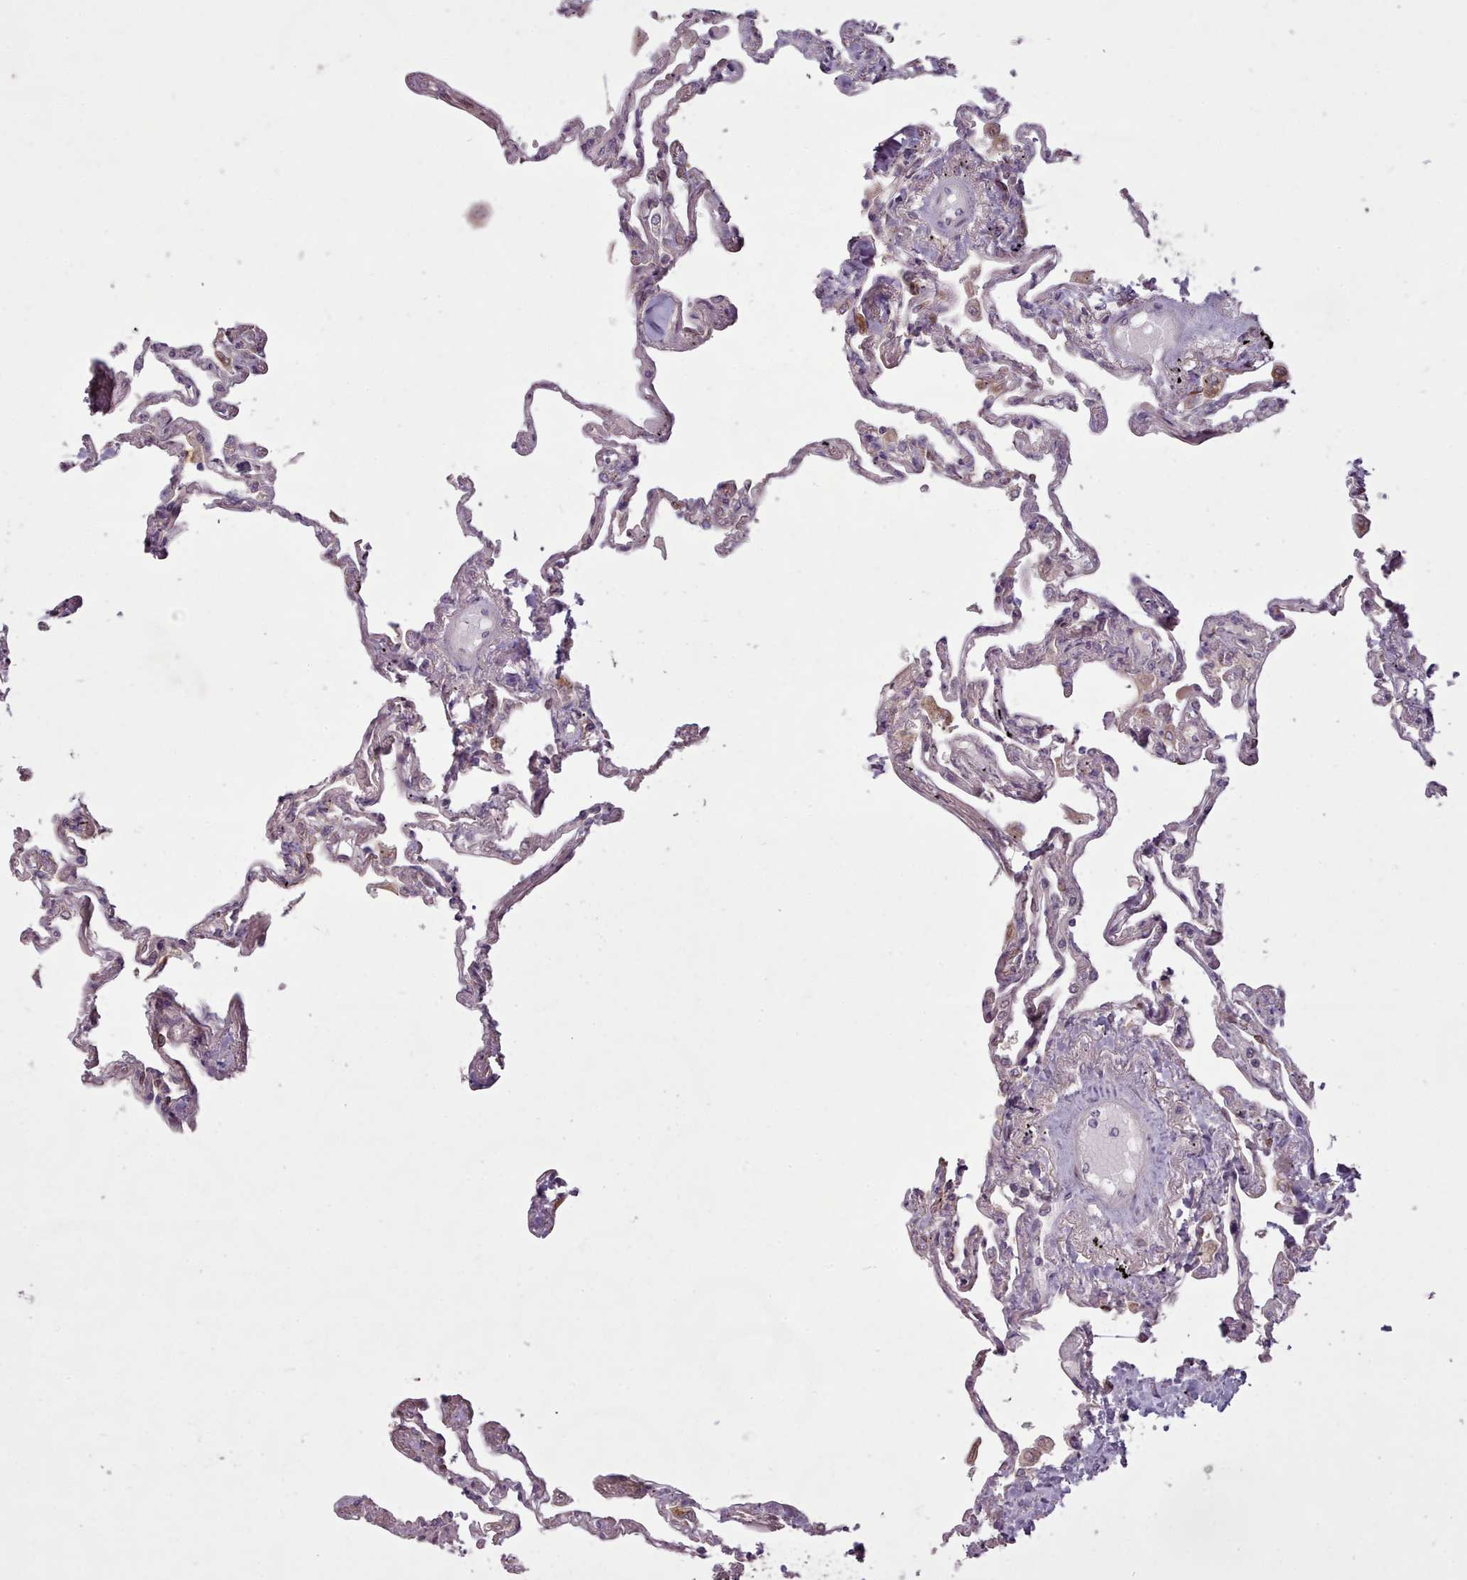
{"staining": {"intensity": "negative", "quantity": "none", "location": "none"}, "tissue": "lung", "cell_type": "Alveolar cells", "image_type": "normal", "snomed": [{"axis": "morphology", "description": "Normal tissue, NOS"}, {"axis": "topography", "description": "Lung"}], "caption": "IHC photomicrograph of normal human lung stained for a protein (brown), which shows no expression in alveolar cells.", "gene": "GBGT1", "patient": {"sex": "female", "age": 67}}